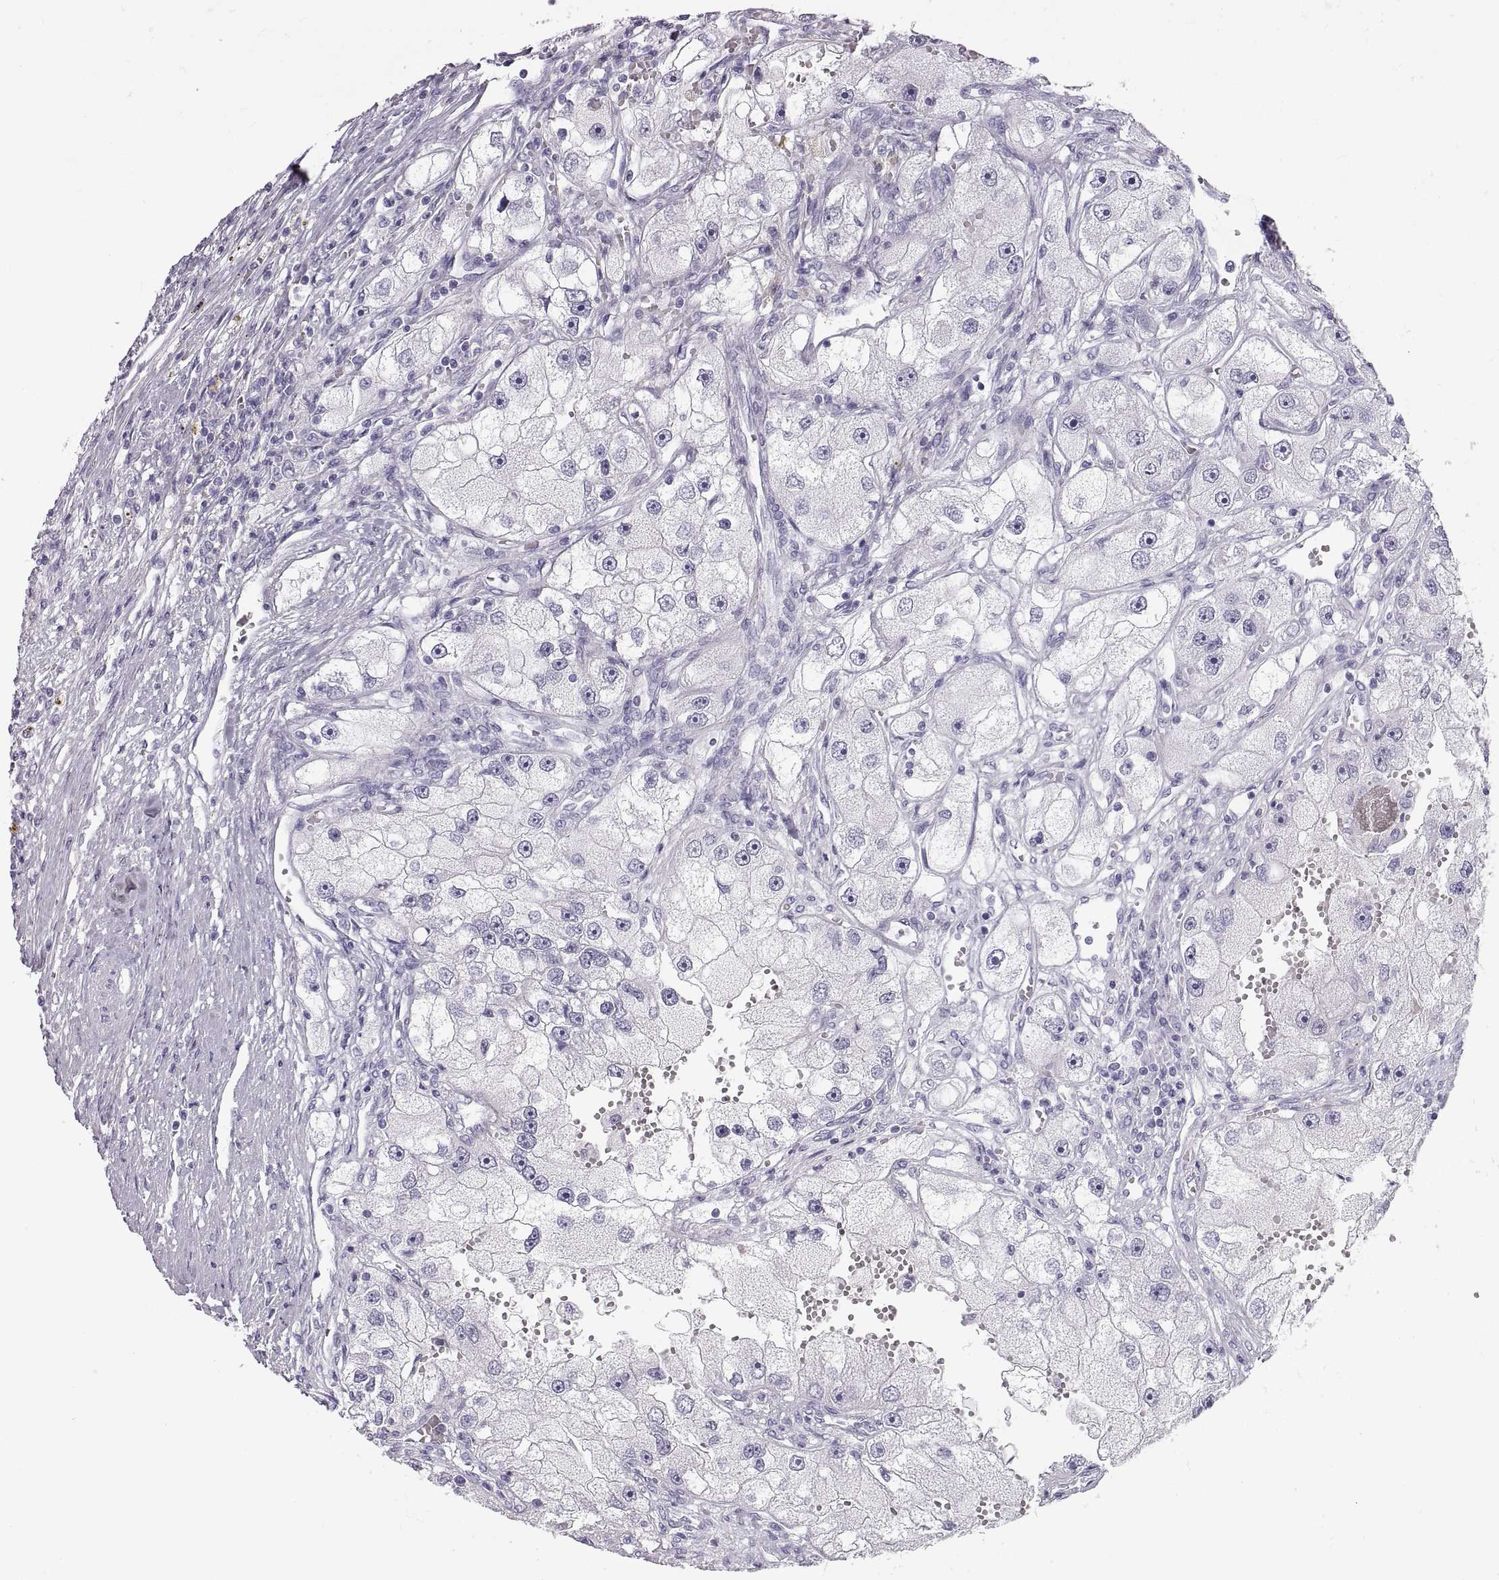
{"staining": {"intensity": "negative", "quantity": "none", "location": "none"}, "tissue": "renal cancer", "cell_type": "Tumor cells", "image_type": "cancer", "snomed": [{"axis": "morphology", "description": "Adenocarcinoma, NOS"}, {"axis": "topography", "description": "Kidney"}], "caption": "Immunohistochemistry of human adenocarcinoma (renal) displays no expression in tumor cells.", "gene": "RLBP1", "patient": {"sex": "male", "age": 63}}